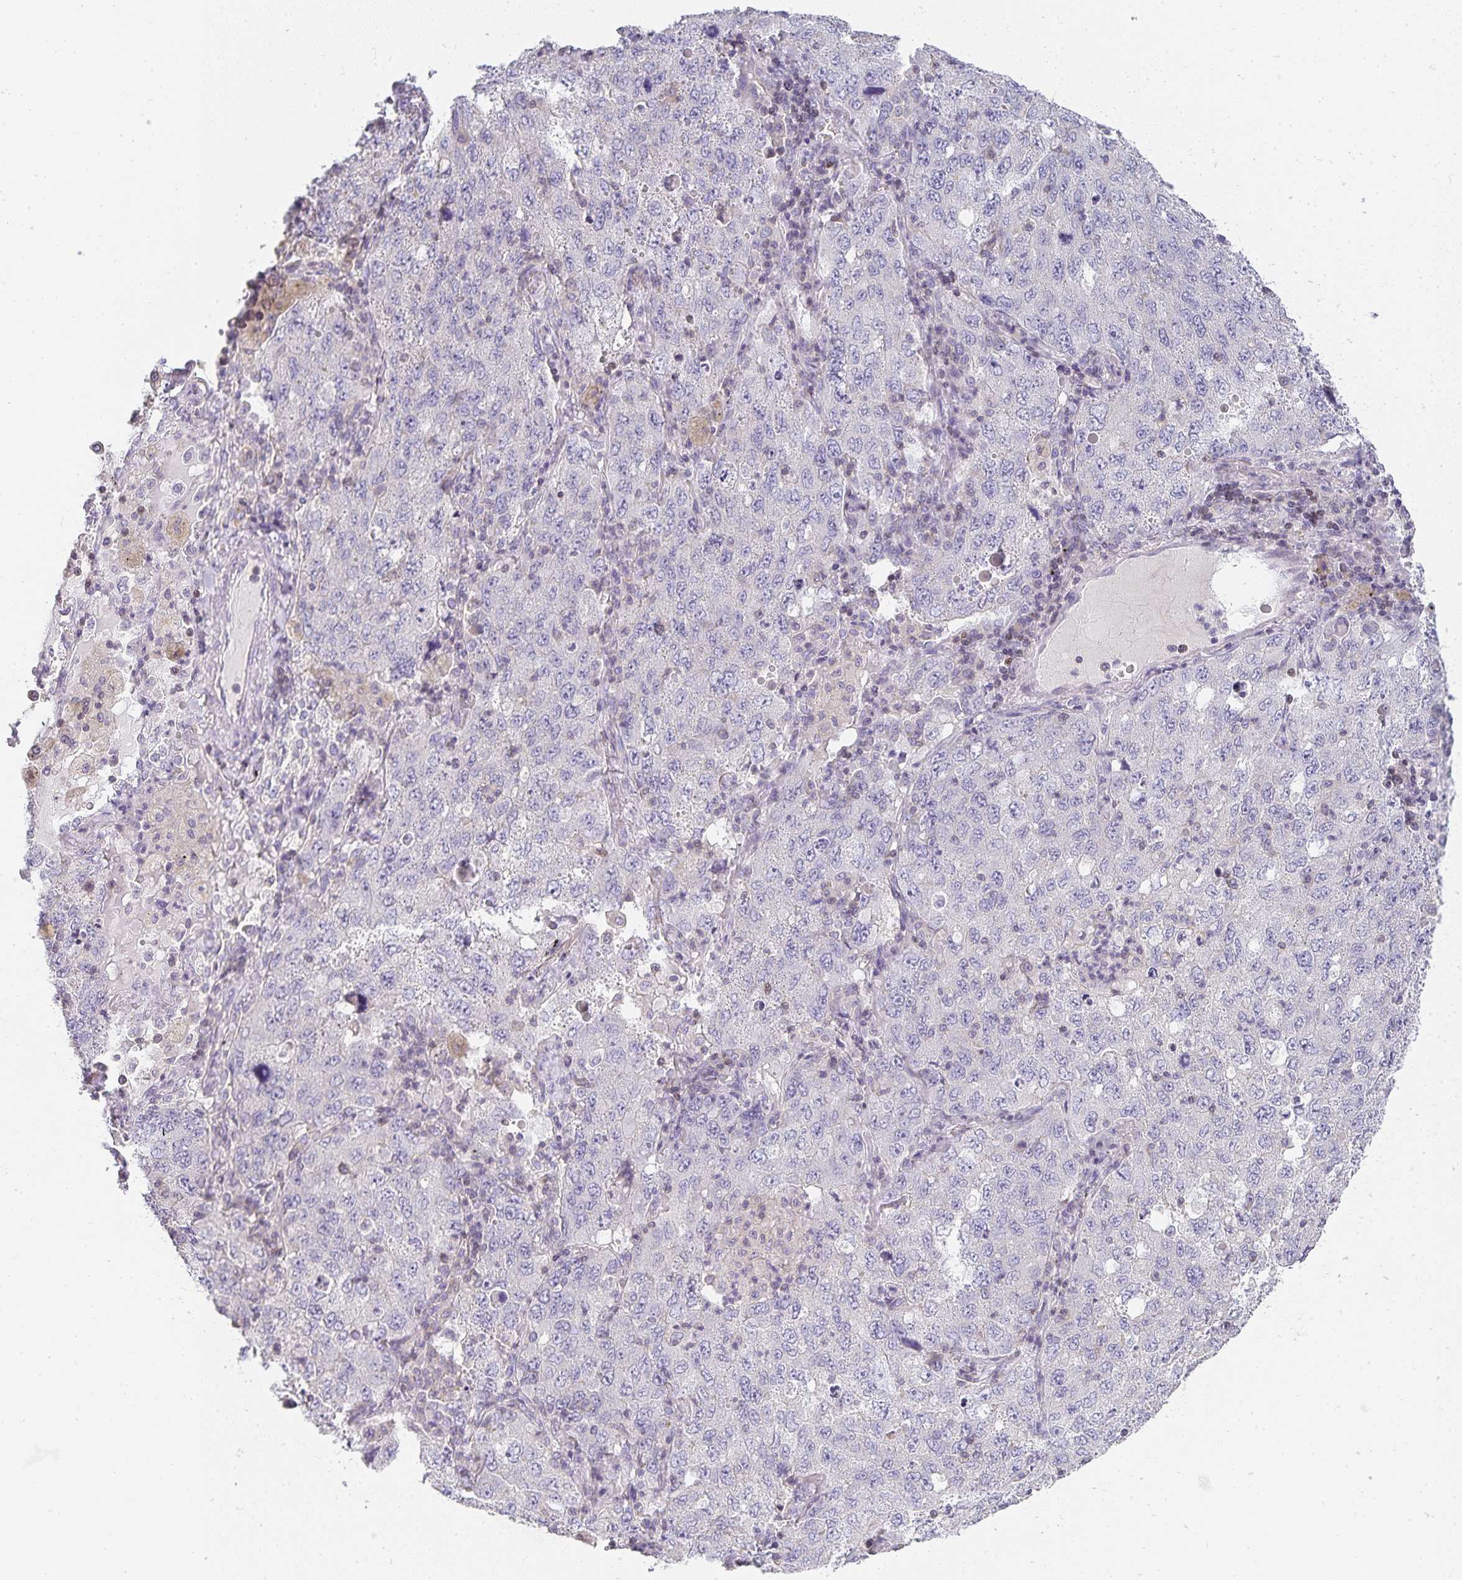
{"staining": {"intensity": "negative", "quantity": "none", "location": "none"}, "tissue": "lung cancer", "cell_type": "Tumor cells", "image_type": "cancer", "snomed": [{"axis": "morphology", "description": "Adenocarcinoma, NOS"}, {"axis": "topography", "description": "Lung"}], "caption": "IHC image of lung adenocarcinoma stained for a protein (brown), which exhibits no expression in tumor cells.", "gene": "GATA3", "patient": {"sex": "female", "age": 57}}